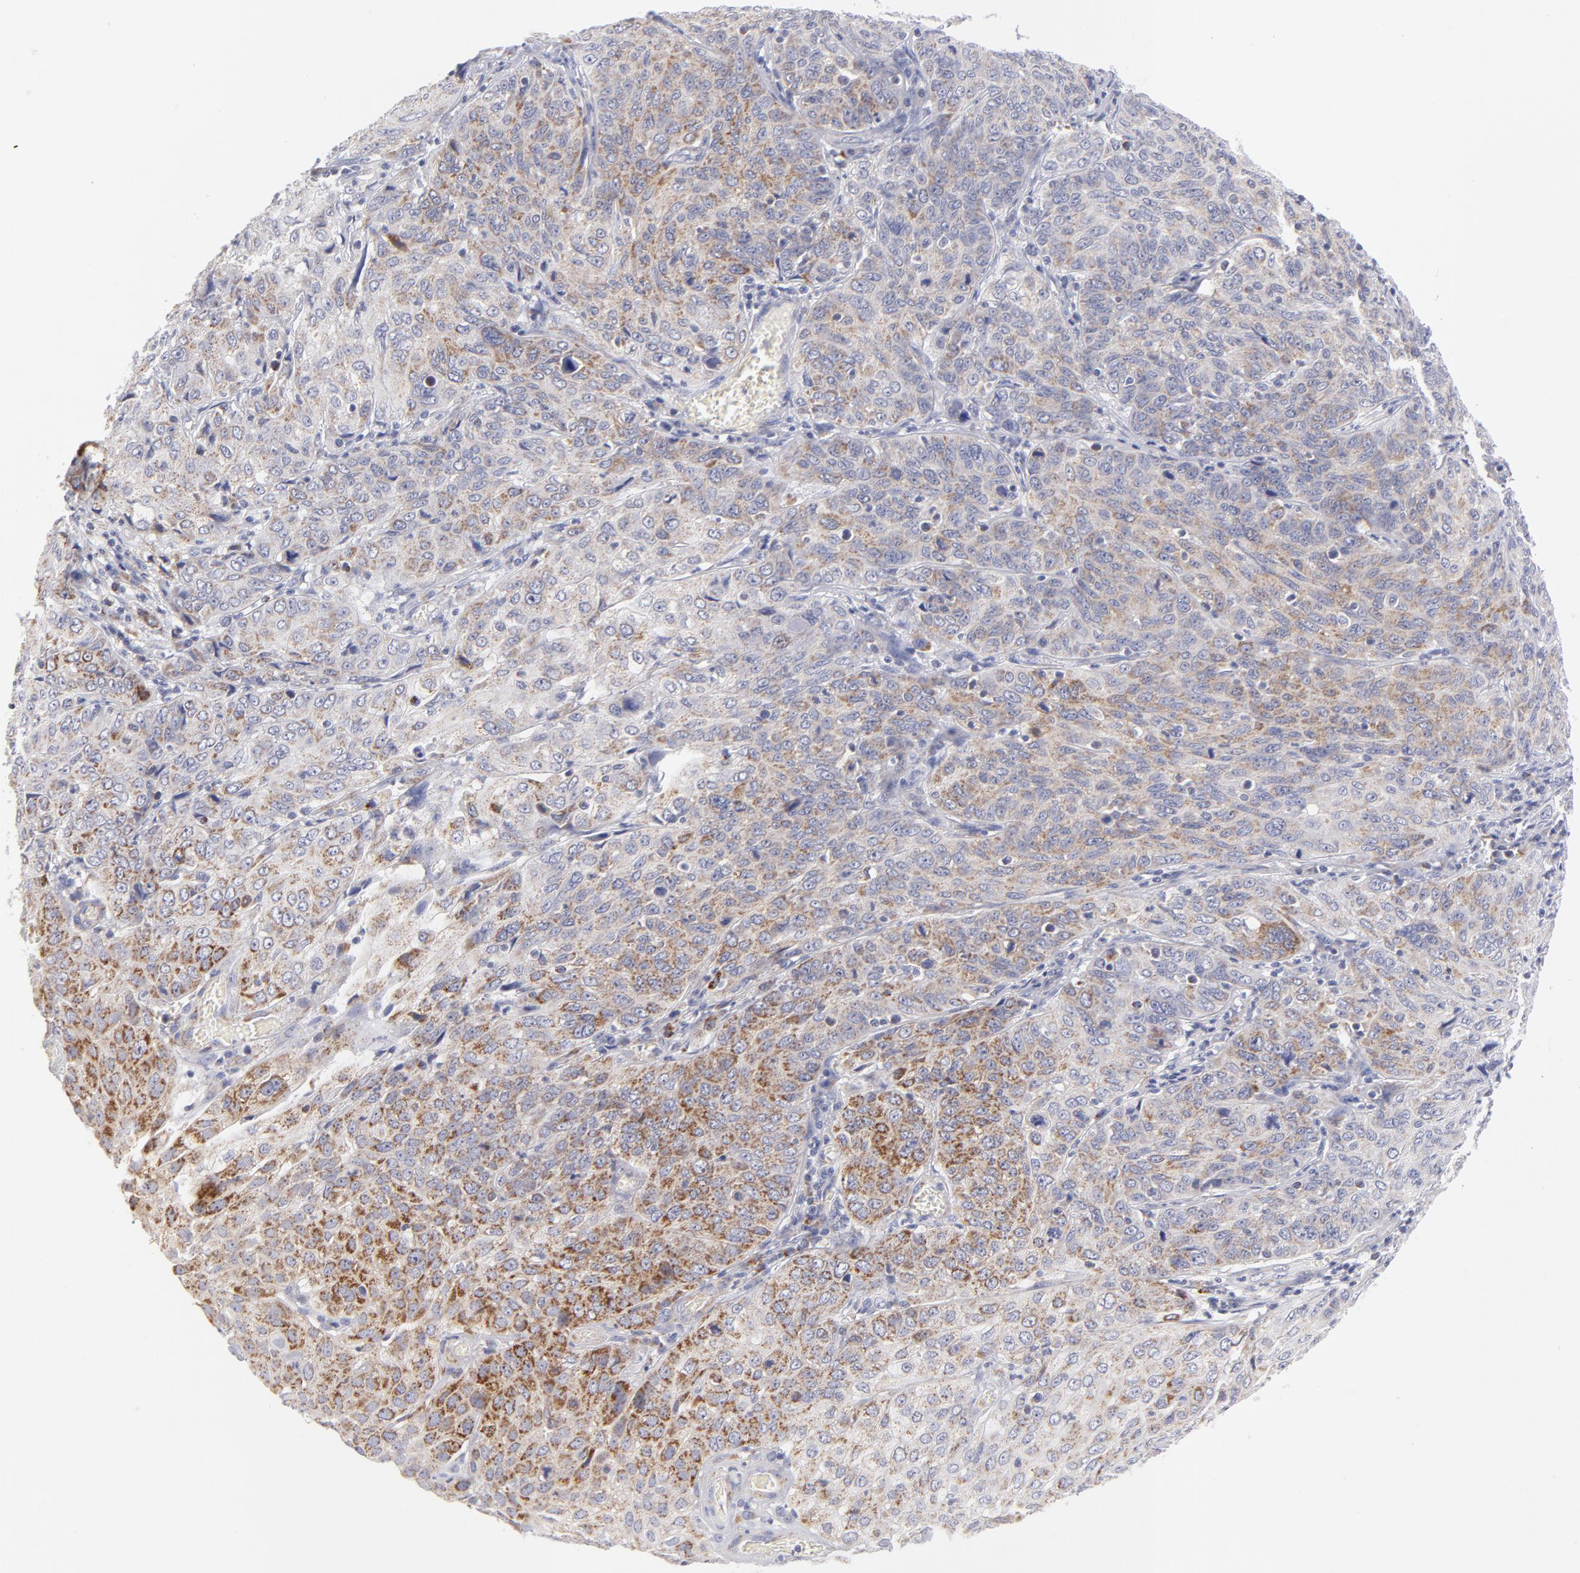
{"staining": {"intensity": "moderate", "quantity": ">75%", "location": "cytoplasmic/membranous"}, "tissue": "cervical cancer", "cell_type": "Tumor cells", "image_type": "cancer", "snomed": [{"axis": "morphology", "description": "Squamous cell carcinoma, NOS"}, {"axis": "topography", "description": "Cervix"}], "caption": "Immunohistochemical staining of cervical squamous cell carcinoma demonstrates moderate cytoplasmic/membranous protein expression in about >75% of tumor cells.", "gene": "MTHFD2", "patient": {"sex": "female", "age": 38}}